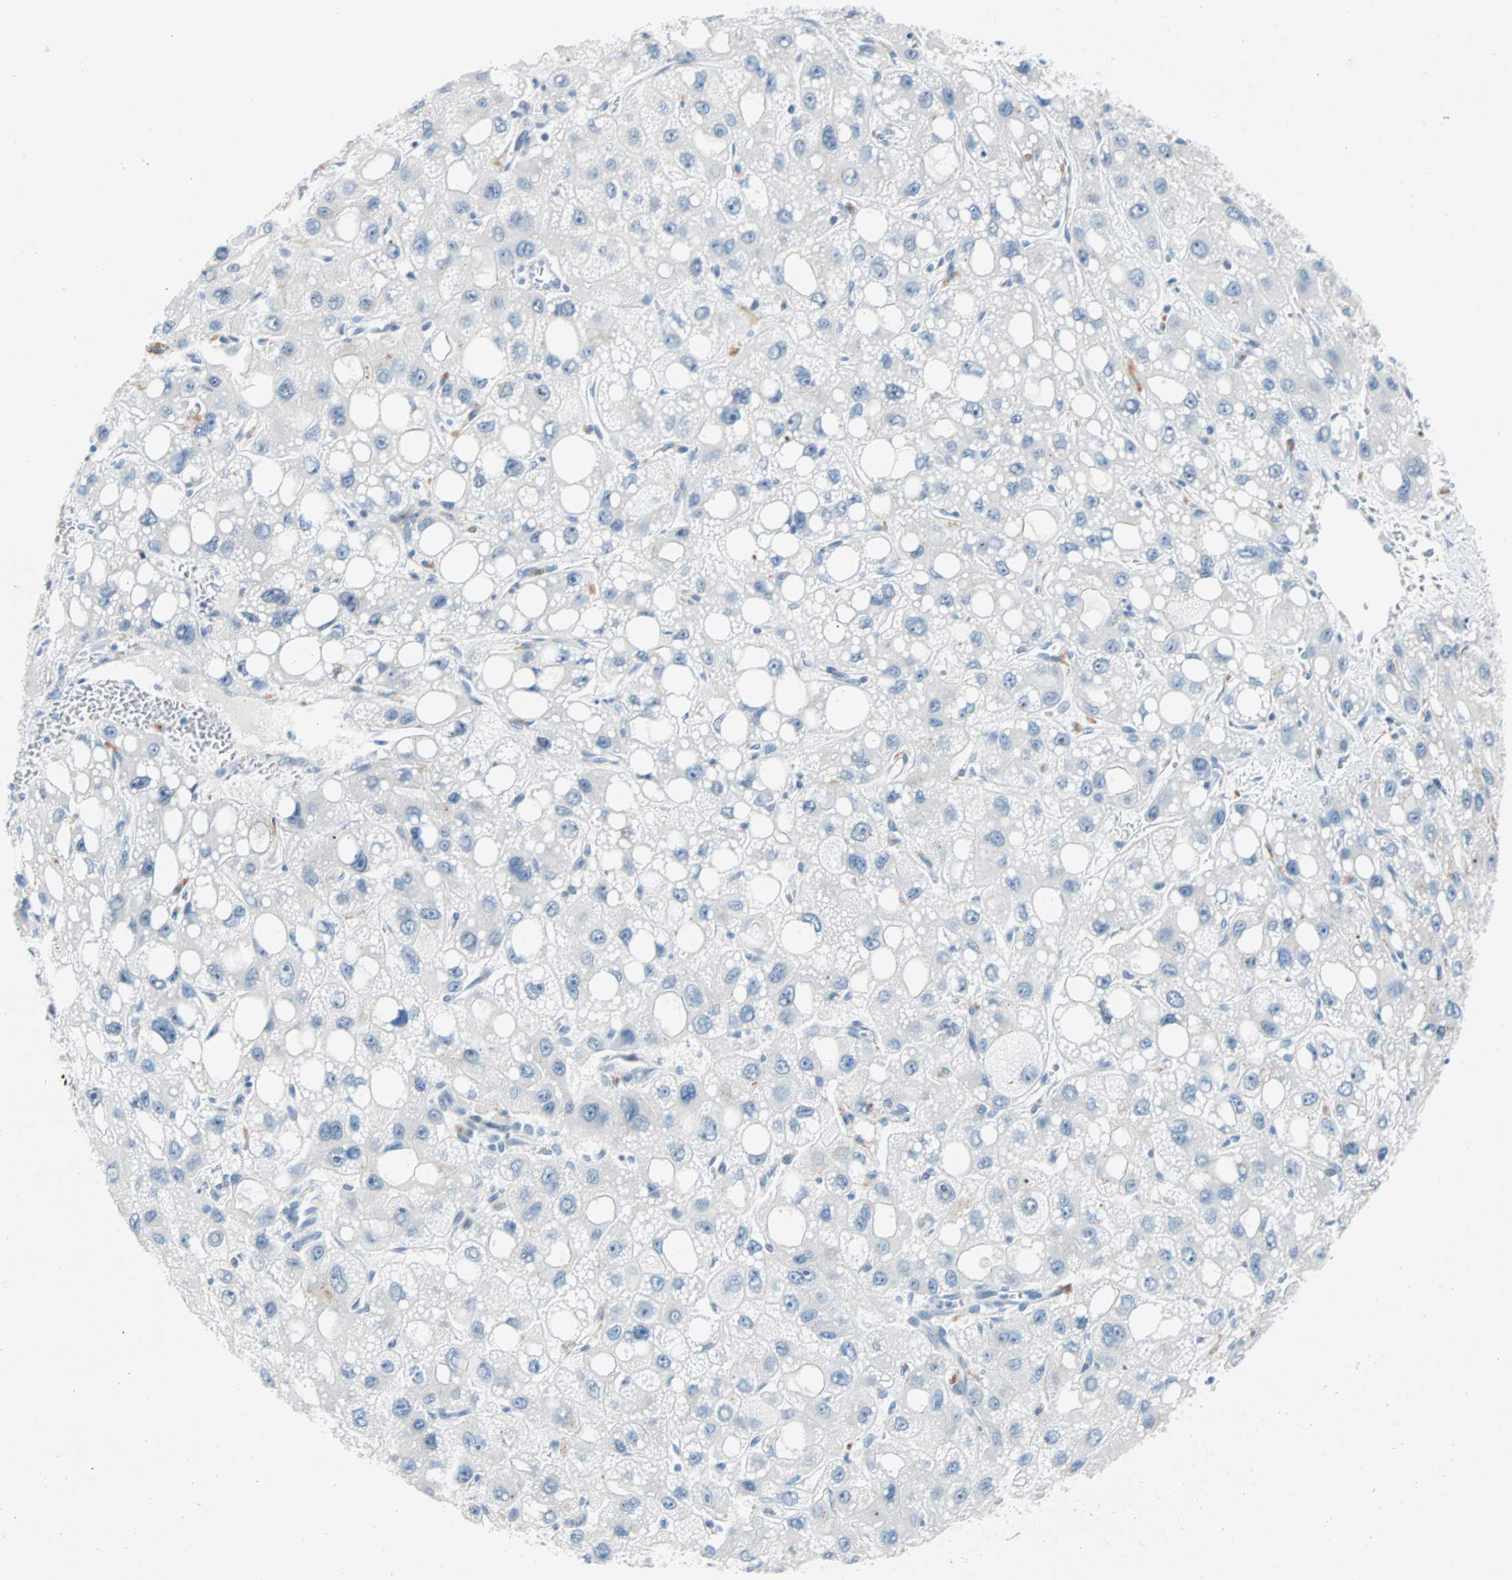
{"staining": {"intensity": "negative", "quantity": "none", "location": "none"}, "tissue": "liver cancer", "cell_type": "Tumor cells", "image_type": "cancer", "snomed": [{"axis": "morphology", "description": "Carcinoma, Hepatocellular, NOS"}, {"axis": "topography", "description": "Liver"}], "caption": "DAB immunohistochemical staining of human hepatocellular carcinoma (liver) shows no significant expression in tumor cells. (DAB (3,3'-diaminobenzidine) immunohistochemistry, high magnification).", "gene": "TMEM163", "patient": {"sex": "male", "age": 55}}